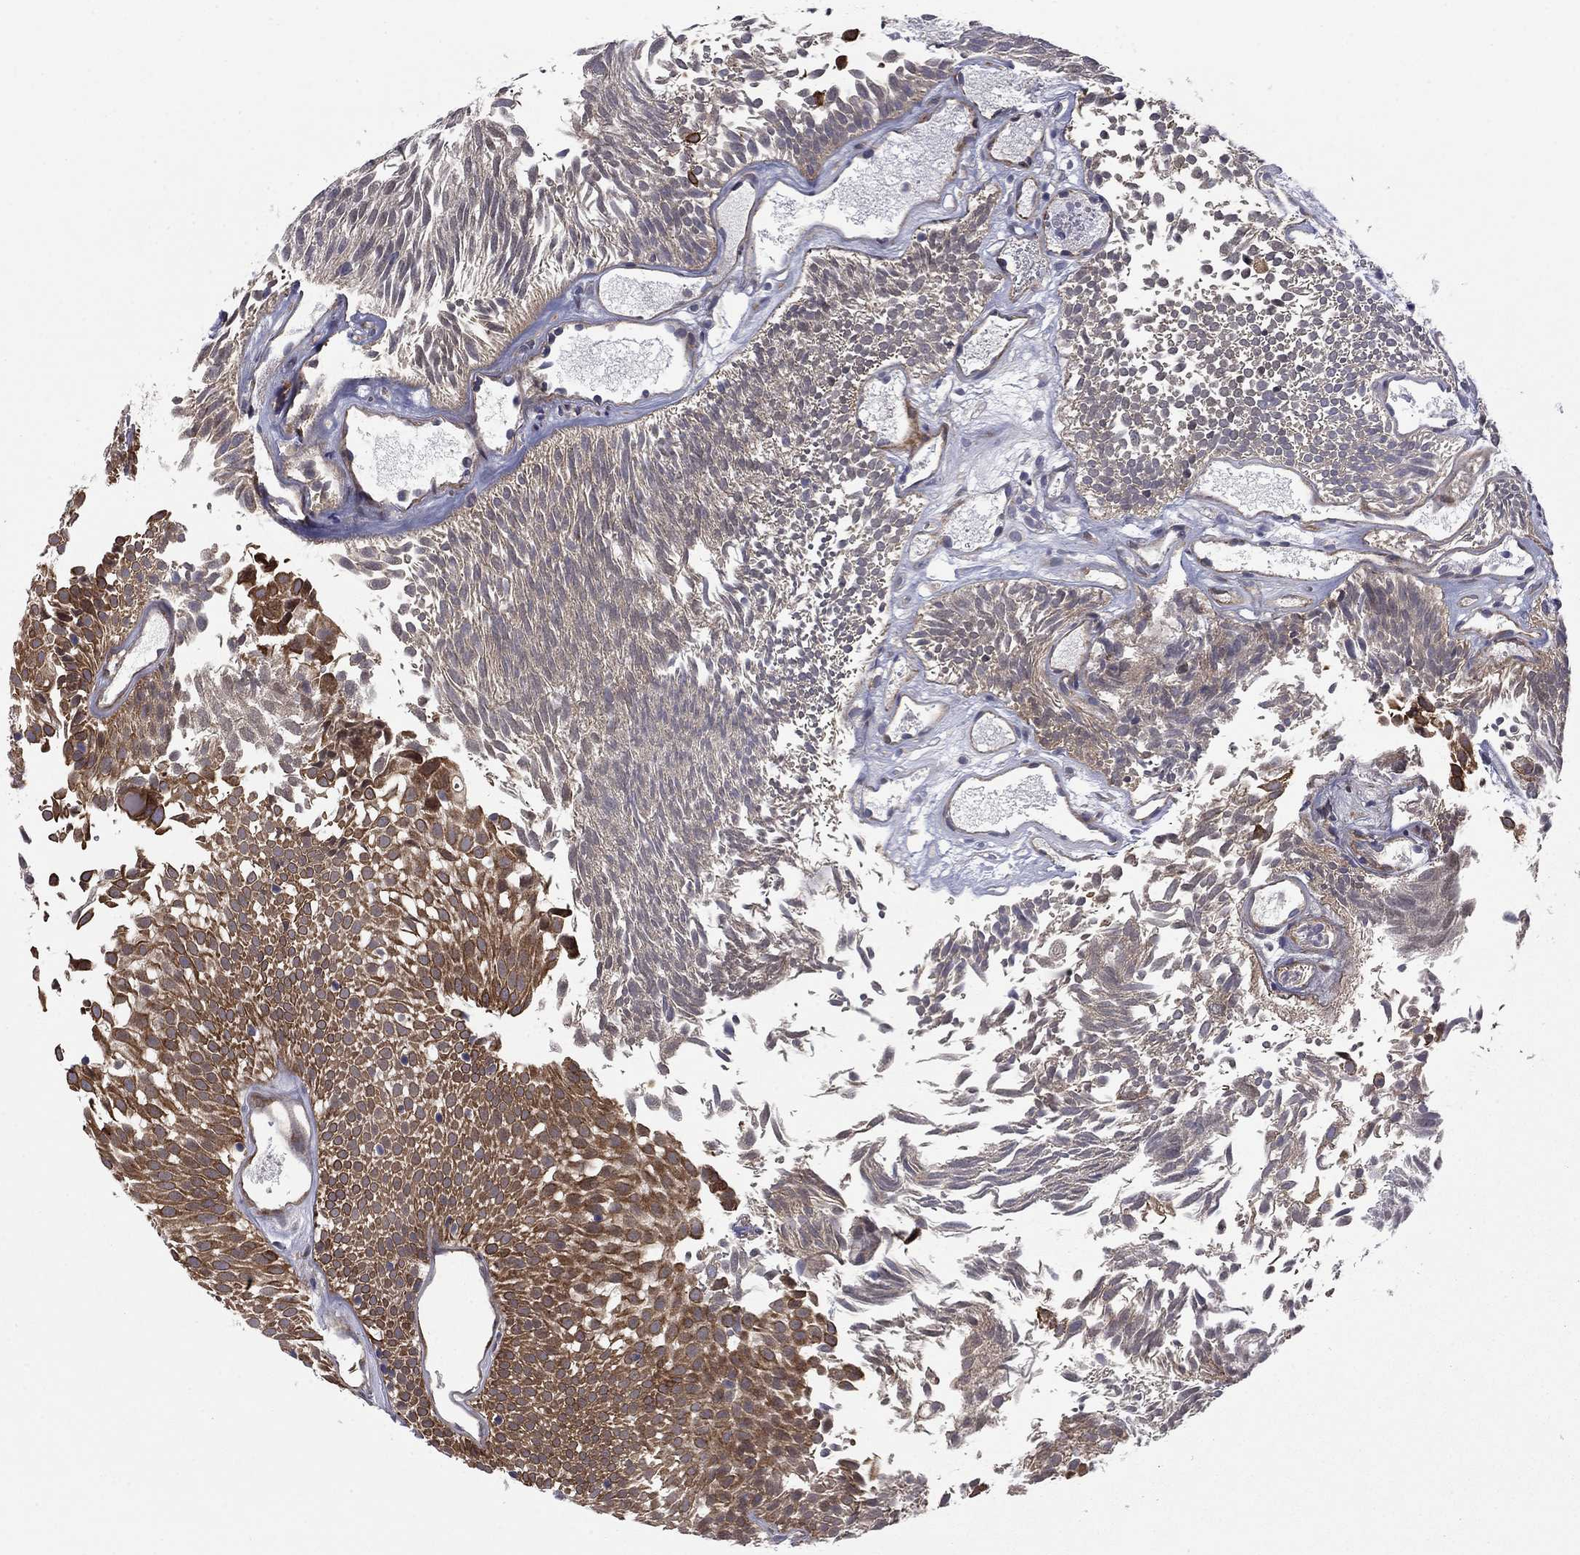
{"staining": {"intensity": "strong", "quantity": "25%-75%", "location": "cytoplasmic/membranous"}, "tissue": "urothelial cancer", "cell_type": "Tumor cells", "image_type": "cancer", "snomed": [{"axis": "morphology", "description": "Urothelial carcinoma, Low grade"}, {"axis": "topography", "description": "Urinary bladder"}], "caption": "High-magnification brightfield microscopy of urothelial carcinoma (low-grade) stained with DAB (3,3'-diaminobenzidine) (brown) and counterstained with hematoxylin (blue). tumor cells exhibit strong cytoplasmic/membranous positivity is seen in about25%-75% of cells.", "gene": "BCL11A", "patient": {"sex": "male", "age": 52}}